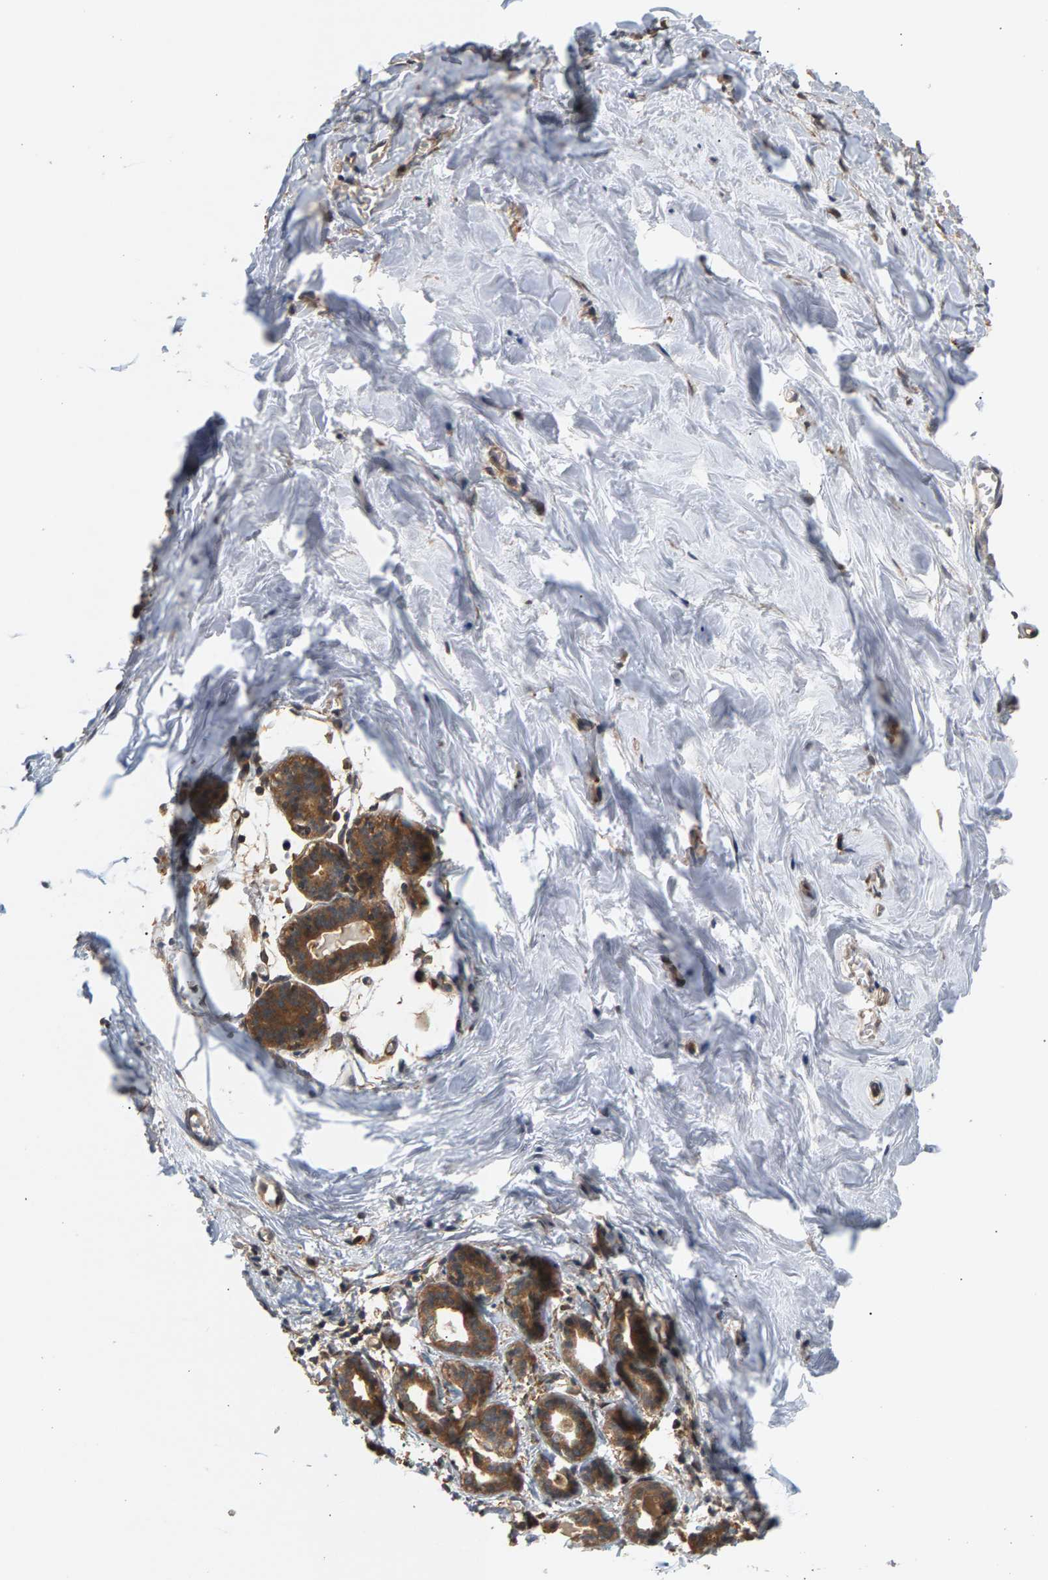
{"staining": {"intensity": "negative", "quantity": "none", "location": "none"}, "tissue": "breast", "cell_type": "Adipocytes", "image_type": "normal", "snomed": [{"axis": "morphology", "description": "Normal tissue, NOS"}, {"axis": "topography", "description": "Breast"}], "caption": "Immunohistochemistry image of unremarkable breast: breast stained with DAB shows no significant protein staining in adipocytes. (Brightfield microscopy of DAB (3,3'-diaminobenzidine) immunohistochemistry (IHC) at high magnification).", "gene": "MAP2K5", "patient": {"sex": "female", "age": 27}}